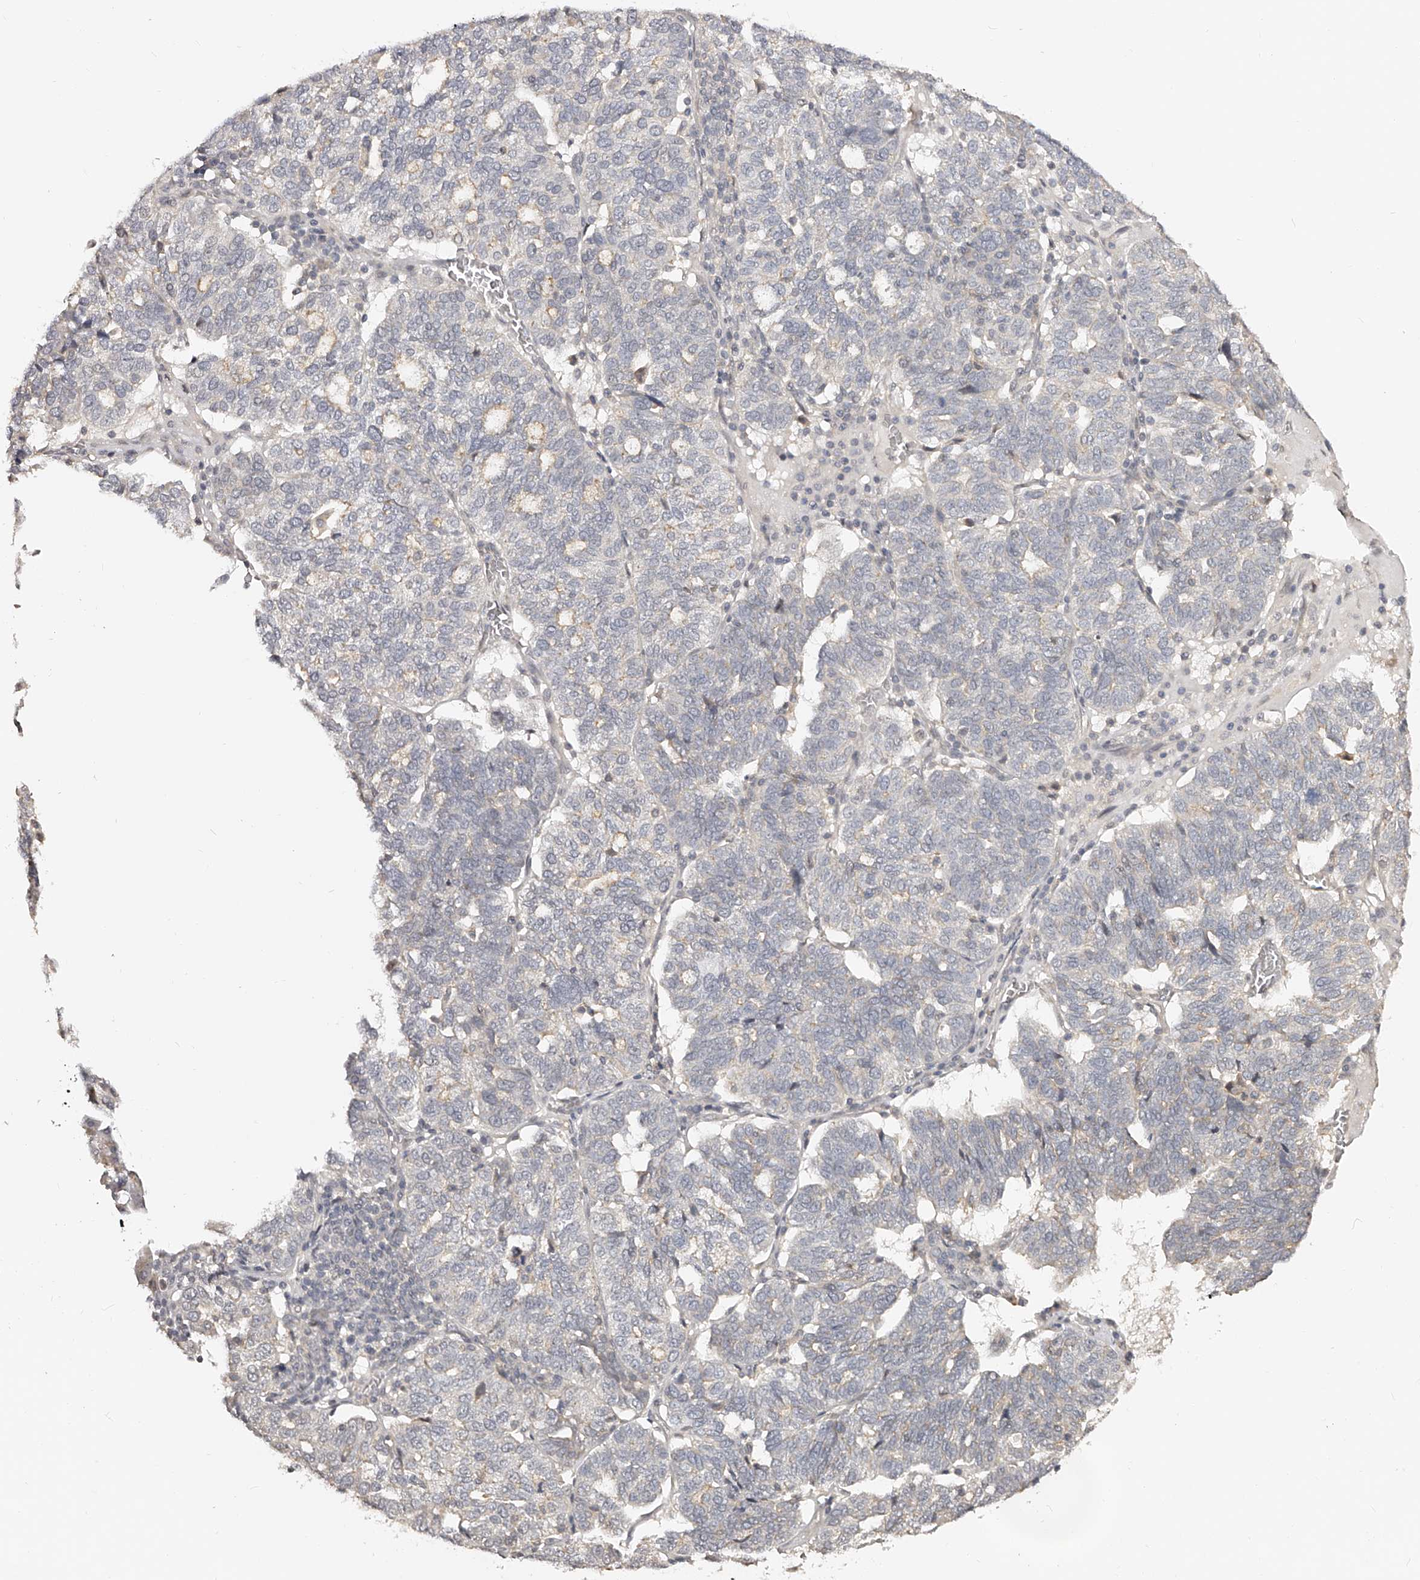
{"staining": {"intensity": "negative", "quantity": "none", "location": "none"}, "tissue": "ovarian cancer", "cell_type": "Tumor cells", "image_type": "cancer", "snomed": [{"axis": "morphology", "description": "Cystadenocarcinoma, serous, NOS"}, {"axis": "topography", "description": "Ovary"}], "caption": "Immunohistochemistry (IHC) image of neoplastic tissue: human ovarian cancer (serous cystadenocarcinoma) stained with DAB (3,3'-diaminobenzidine) shows no significant protein positivity in tumor cells.", "gene": "ZNF789", "patient": {"sex": "female", "age": 59}}